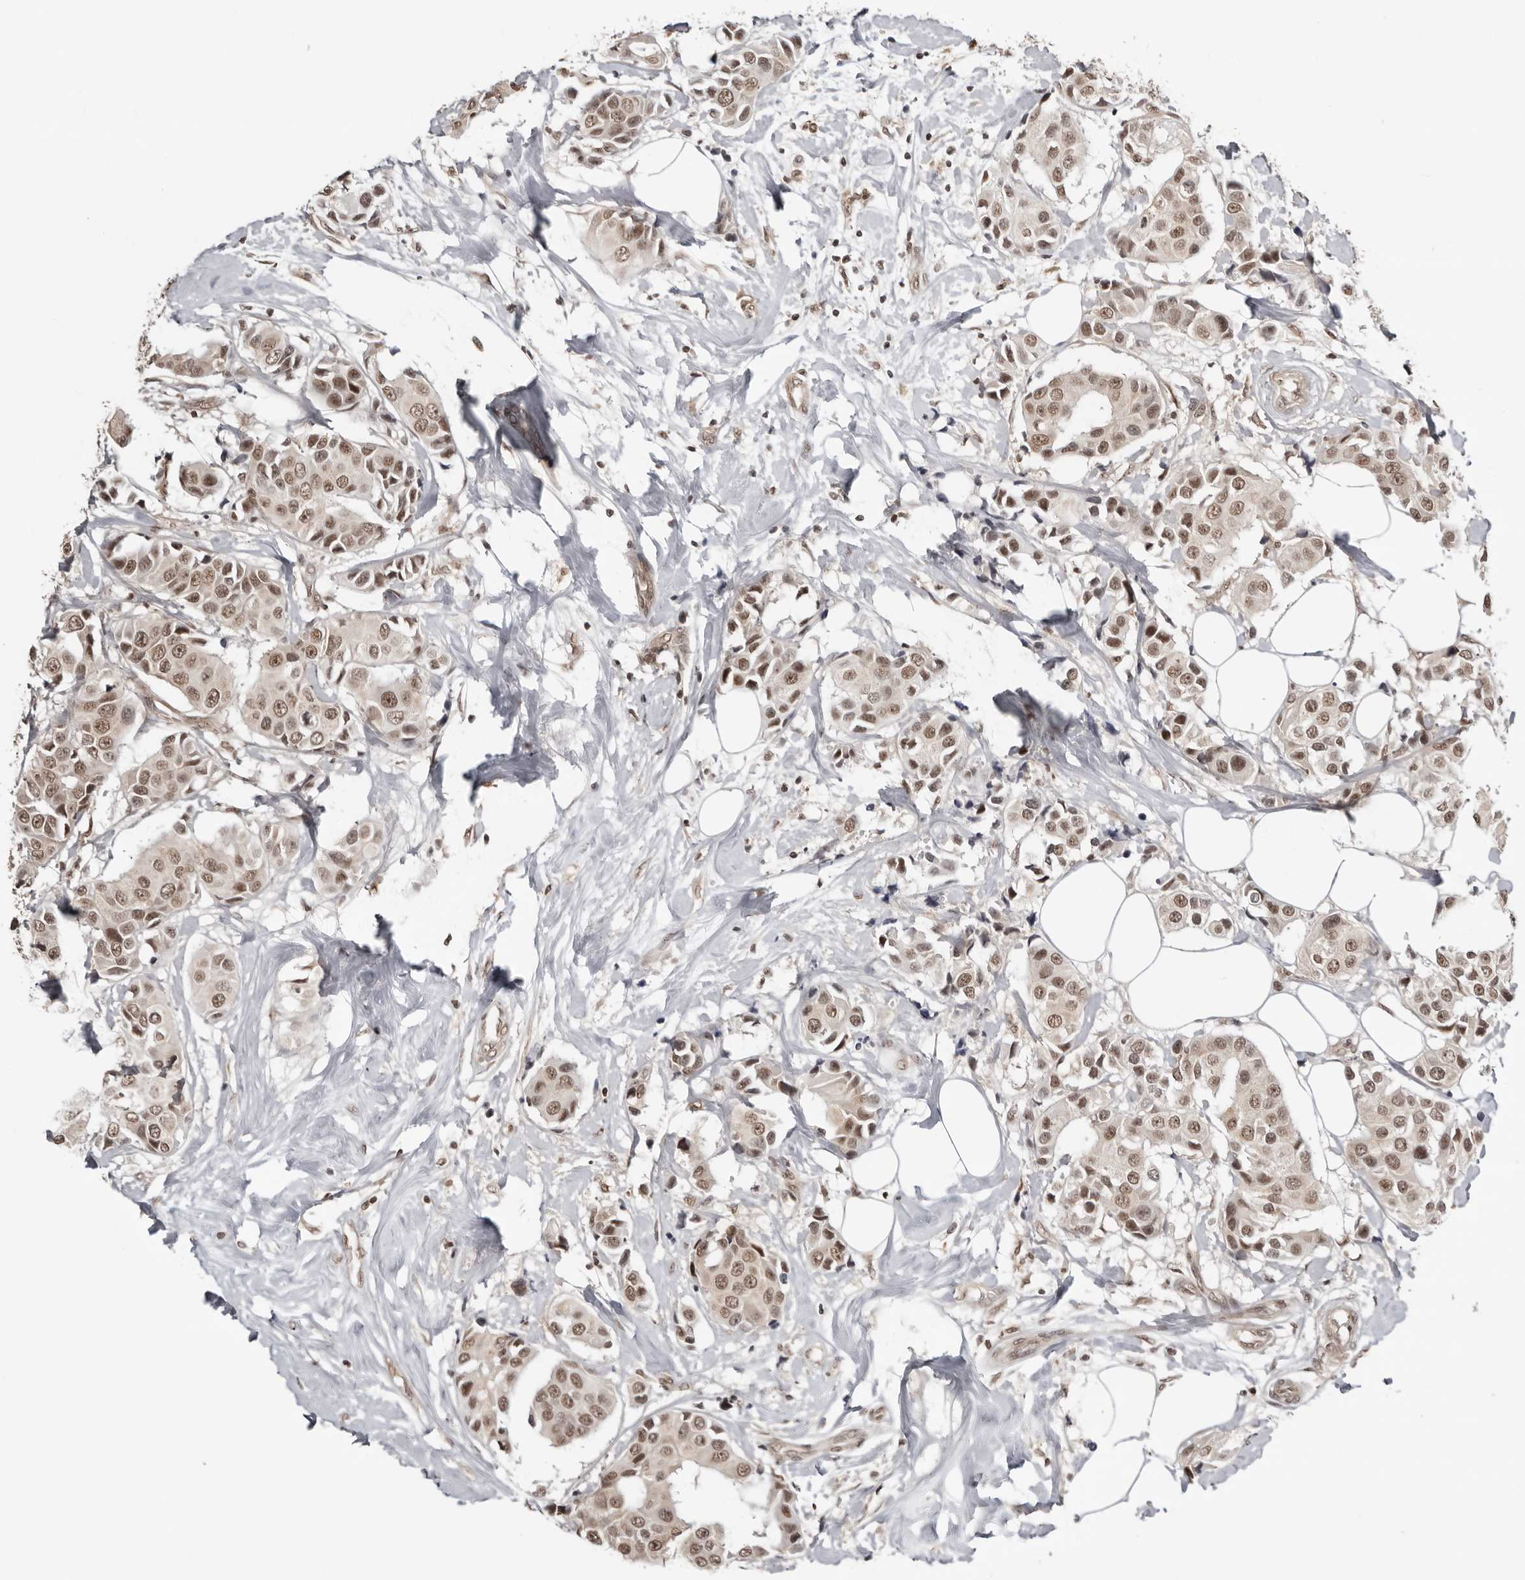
{"staining": {"intensity": "moderate", "quantity": ">75%", "location": "nuclear"}, "tissue": "breast cancer", "cell_type": "Tumor cells", "image_type": "cancer", "snomed": [{"axis": "morphology", "description": "Normal tissue, NOS"}, {"axis": "morphology", "description": "Duct carcinoma"}, {"axis": "topography", "description": "Breast"}], "caption": "Moderate nuclear positivity is identified in about >75% of tumor cells in invasive ductal carcinoma (breast).", "gene": "SDE2", "patient": {"sex": "female", "age": 39}}